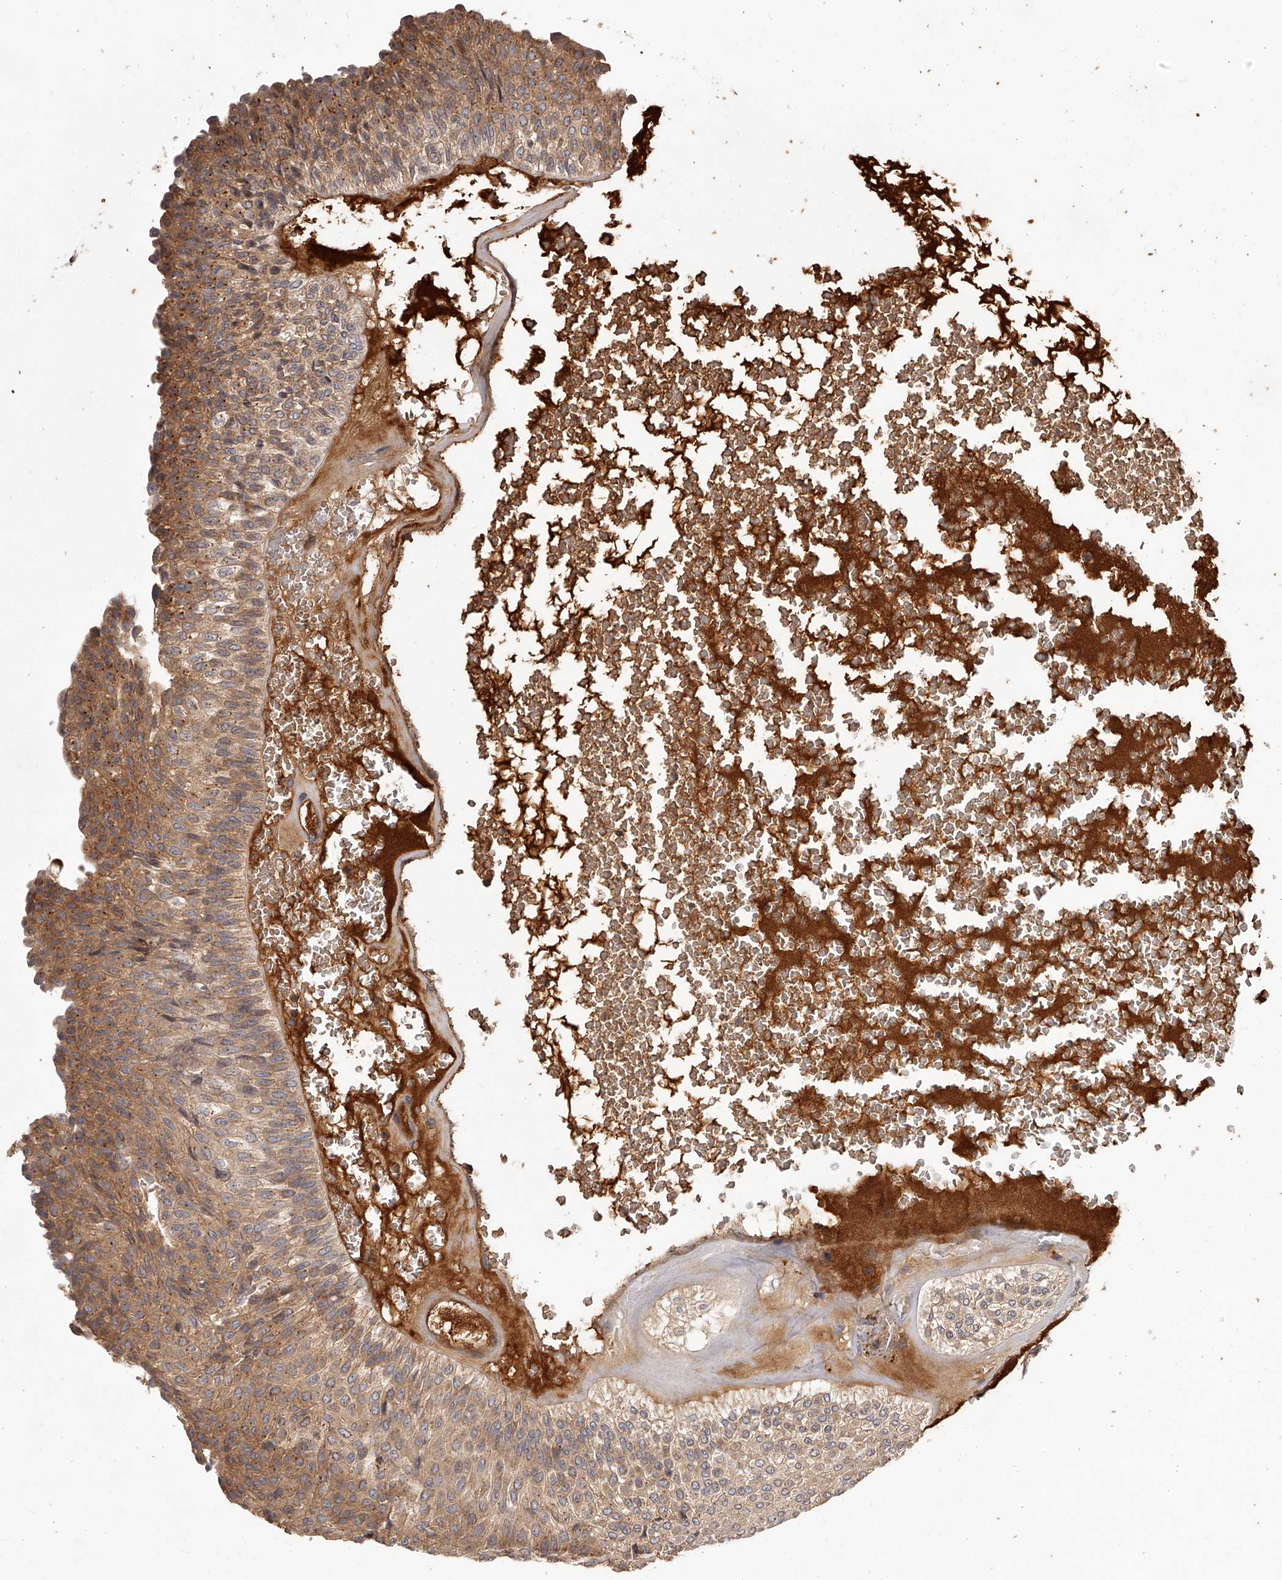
{"staining": {"intensity": "moderate", "quantity": "25%-75%", "location": "cytoplasmic/membranous"}, "tissue": "urothelial cancer", "cell_type": "Tumor cells", "image_type": "cancer", "snomed": [{"axis": "morphology", "description": "Urothelial carcinoma, Low grade"}, {"axis": "topography", "description": "Urinary bladder"}], "caption": "Protein expression analysis of urothelial carcinoma (low-grade) shows moderate cytoplasmic/membranous positivity in approximately 25%-75% of tumor cells.", "gene": "CRYZL1", "patient": {"sex": "male", "age": 78}}